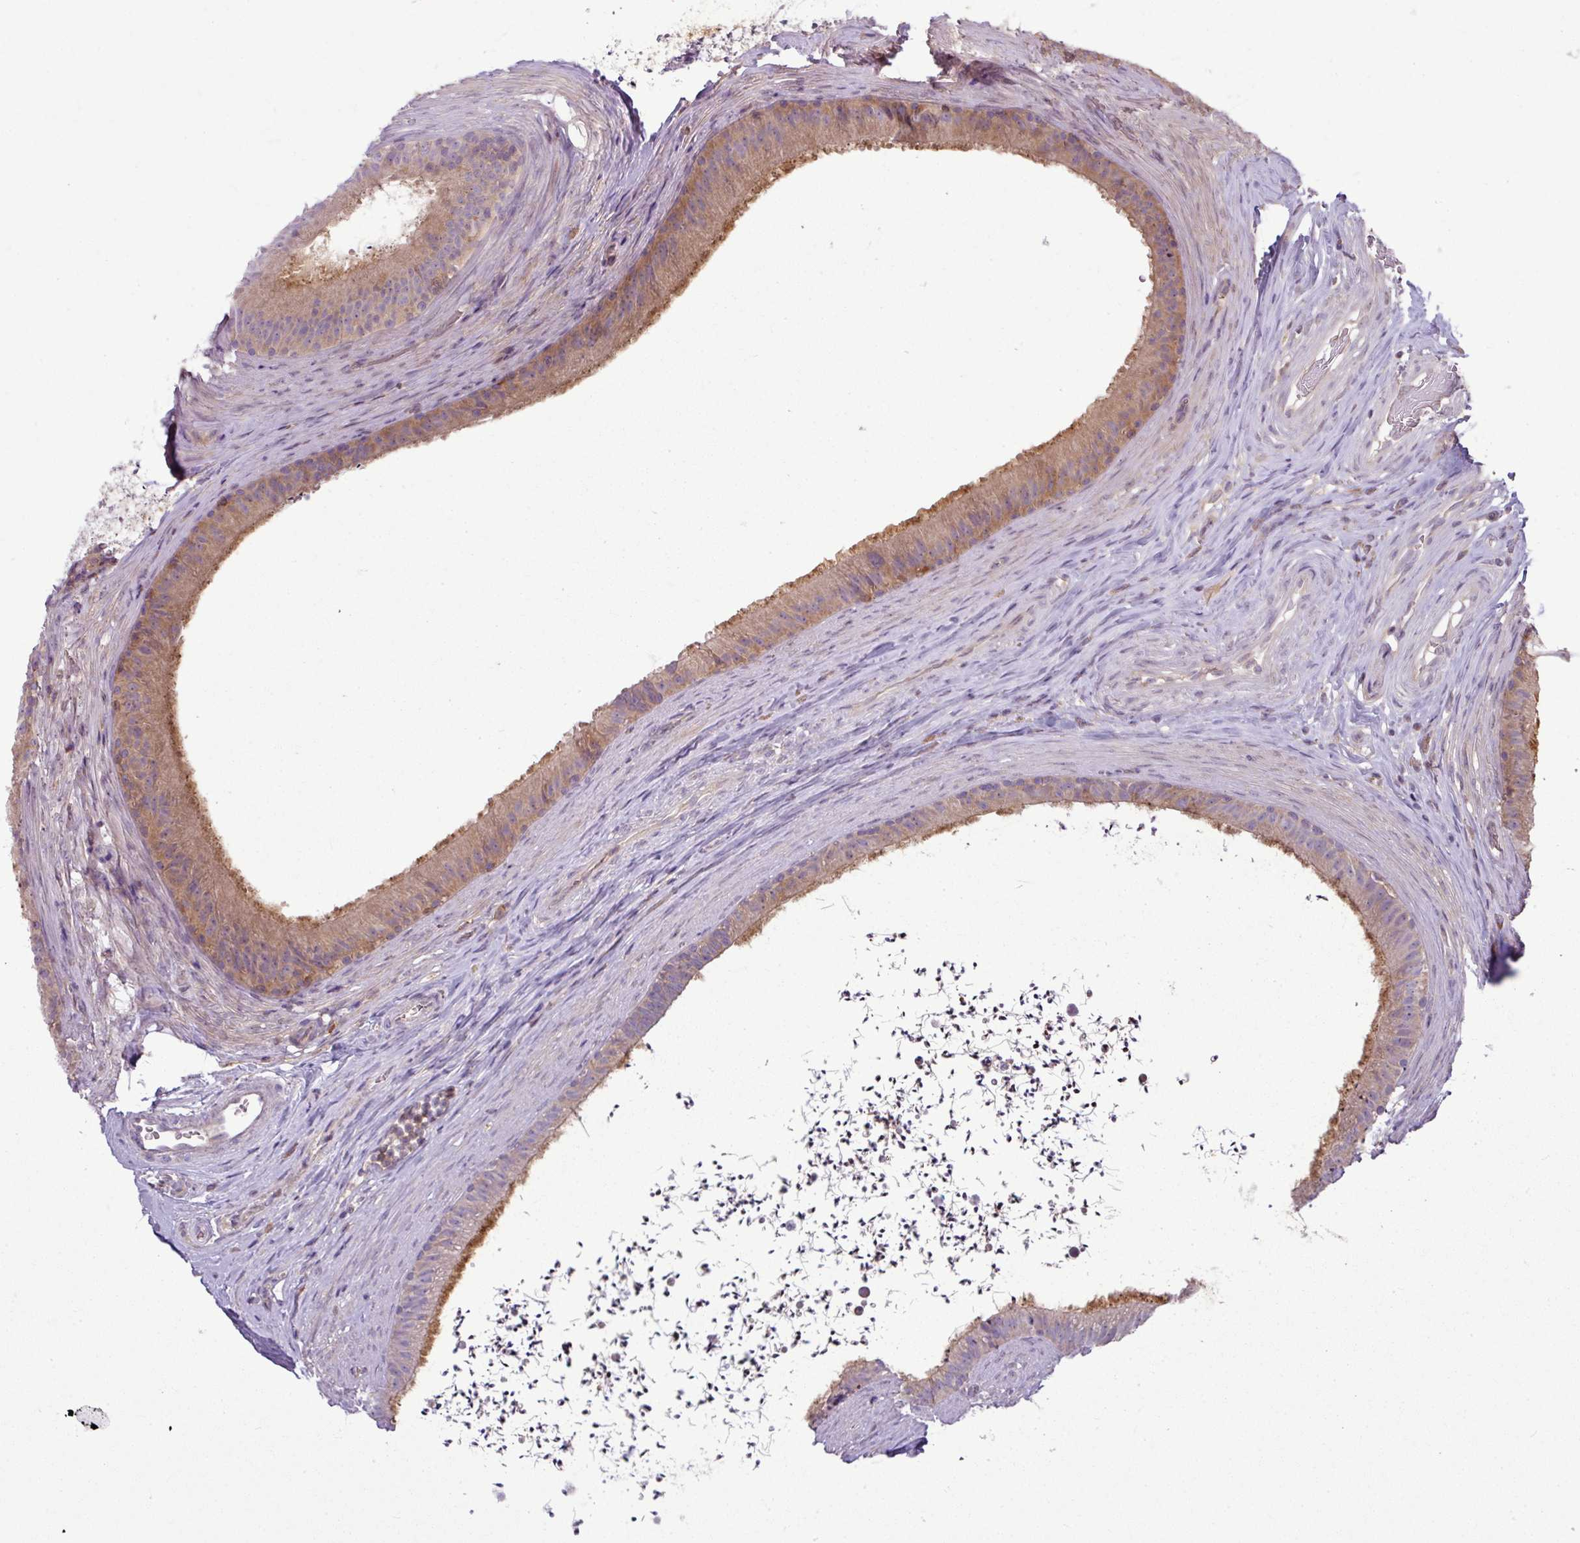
{"staining": {"intensity": "moderate", "quantity": "25%-75%", "location": "cytoplasmic/membranous"}, "tissue": "epididymis", "cell_type": "Glandular cells", "image_type": "normal", "snomed": [{"axis": "morphology", "description": "Normal tissue, NOS"}, {"axis": "topography", "description": "Testis"}, {"axis": "topography", "description": "Epididymis"}], "caption": "Immunohistochemical staining of benign human epididymis displays 25%-75% levels of moderate cytoplasmic/membranous protein positivity in about 25%-75% of glandular cells.", "gene": "STAT5A", "patient": {"sex": "male", "age": 41}}